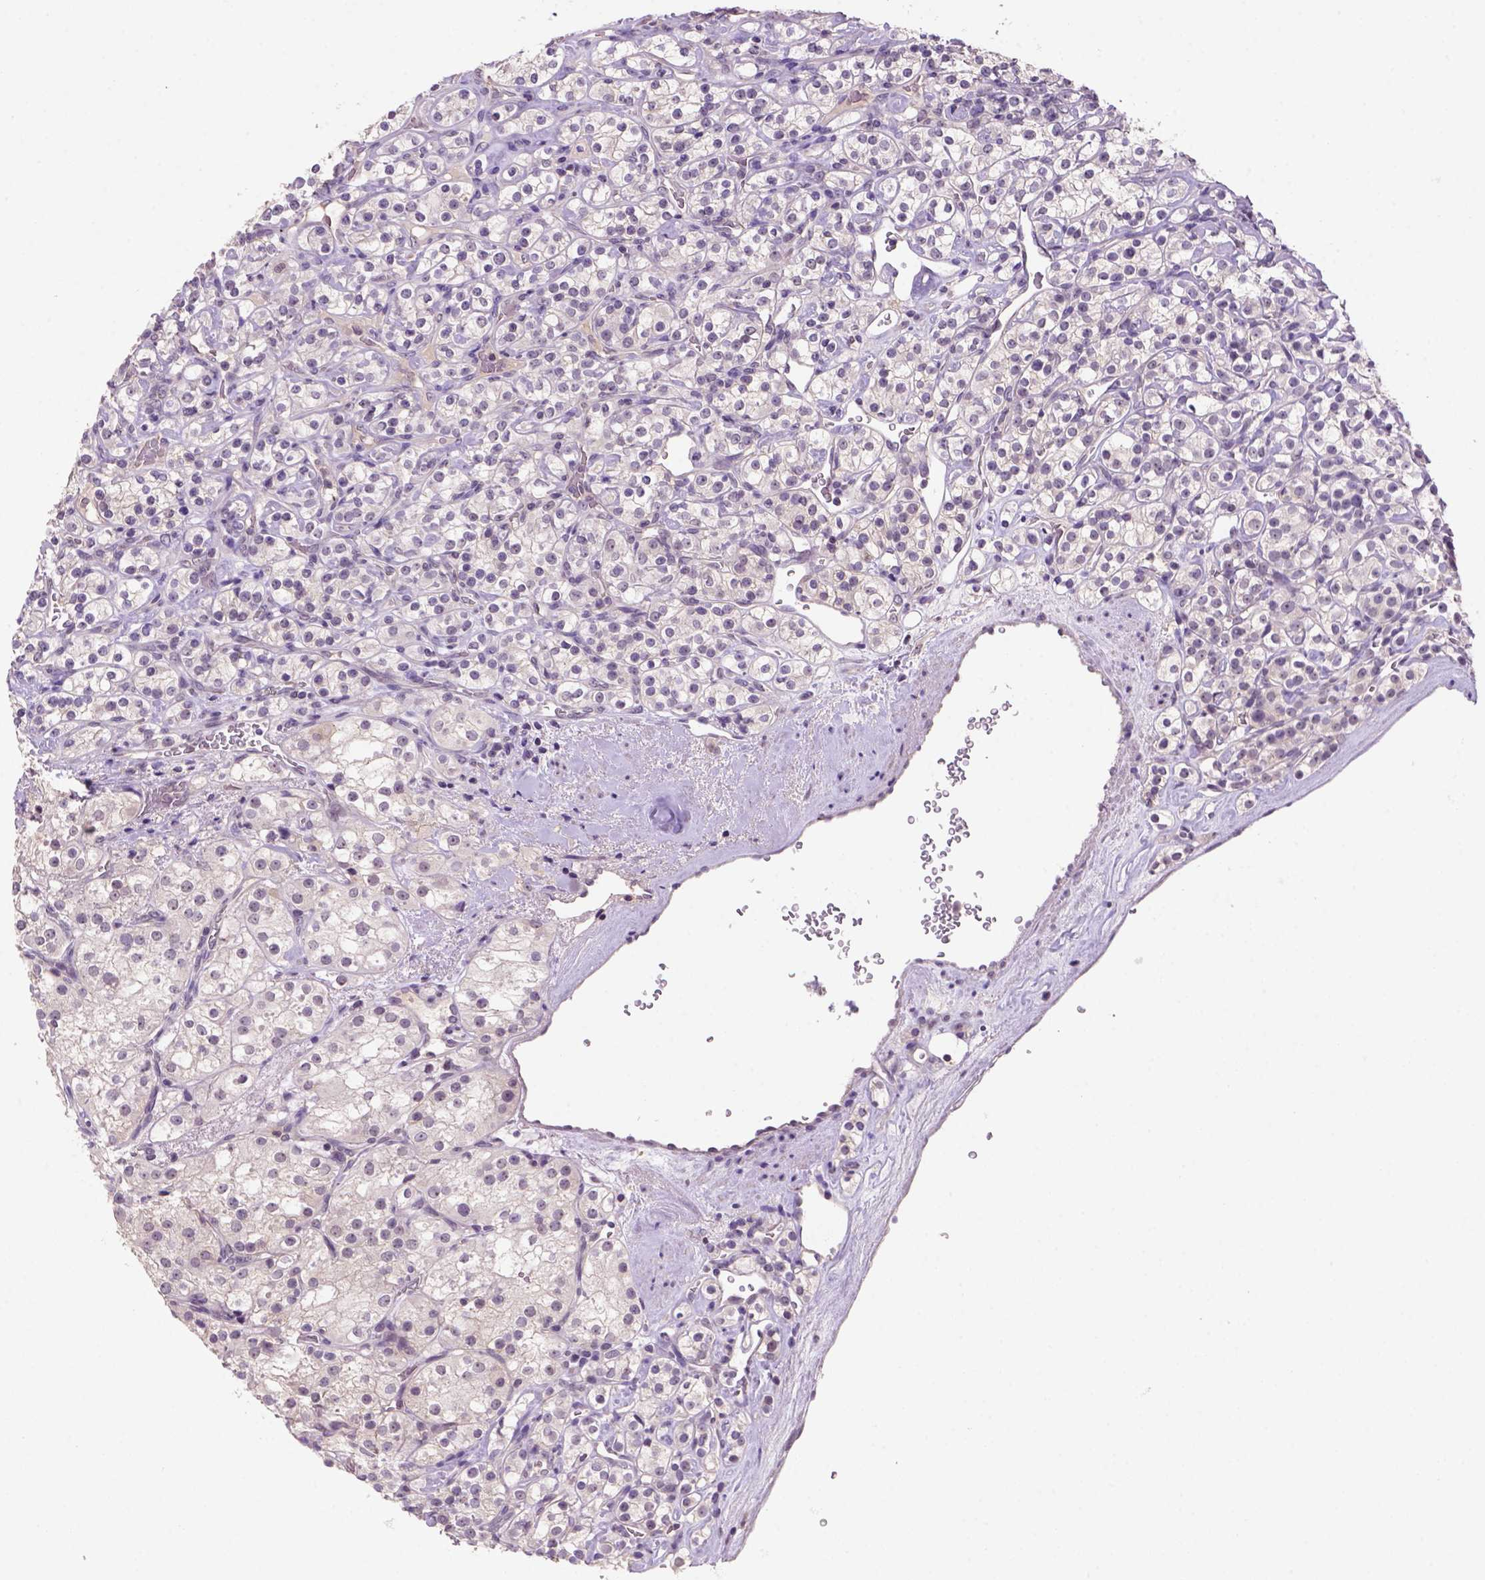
{"staining": {"intensity": "weak", "quantity": "<25%", "location": "cytoplasmic/membranous,nuclear"}, "tissue": "renal cancer", "cell_type": "Tumor cells", "image_type": "cancer", "snomed": [{"axis": "morphology", "description": "Adenocarcinoma, NOS"}, {"axis": "topography", "description": "Kidney"}], "caption": "Tumor cells show no significant expression in renal adenocarcinoma.", "gene": "SCML4", "patient": {"sex": "male", "age": 77}}